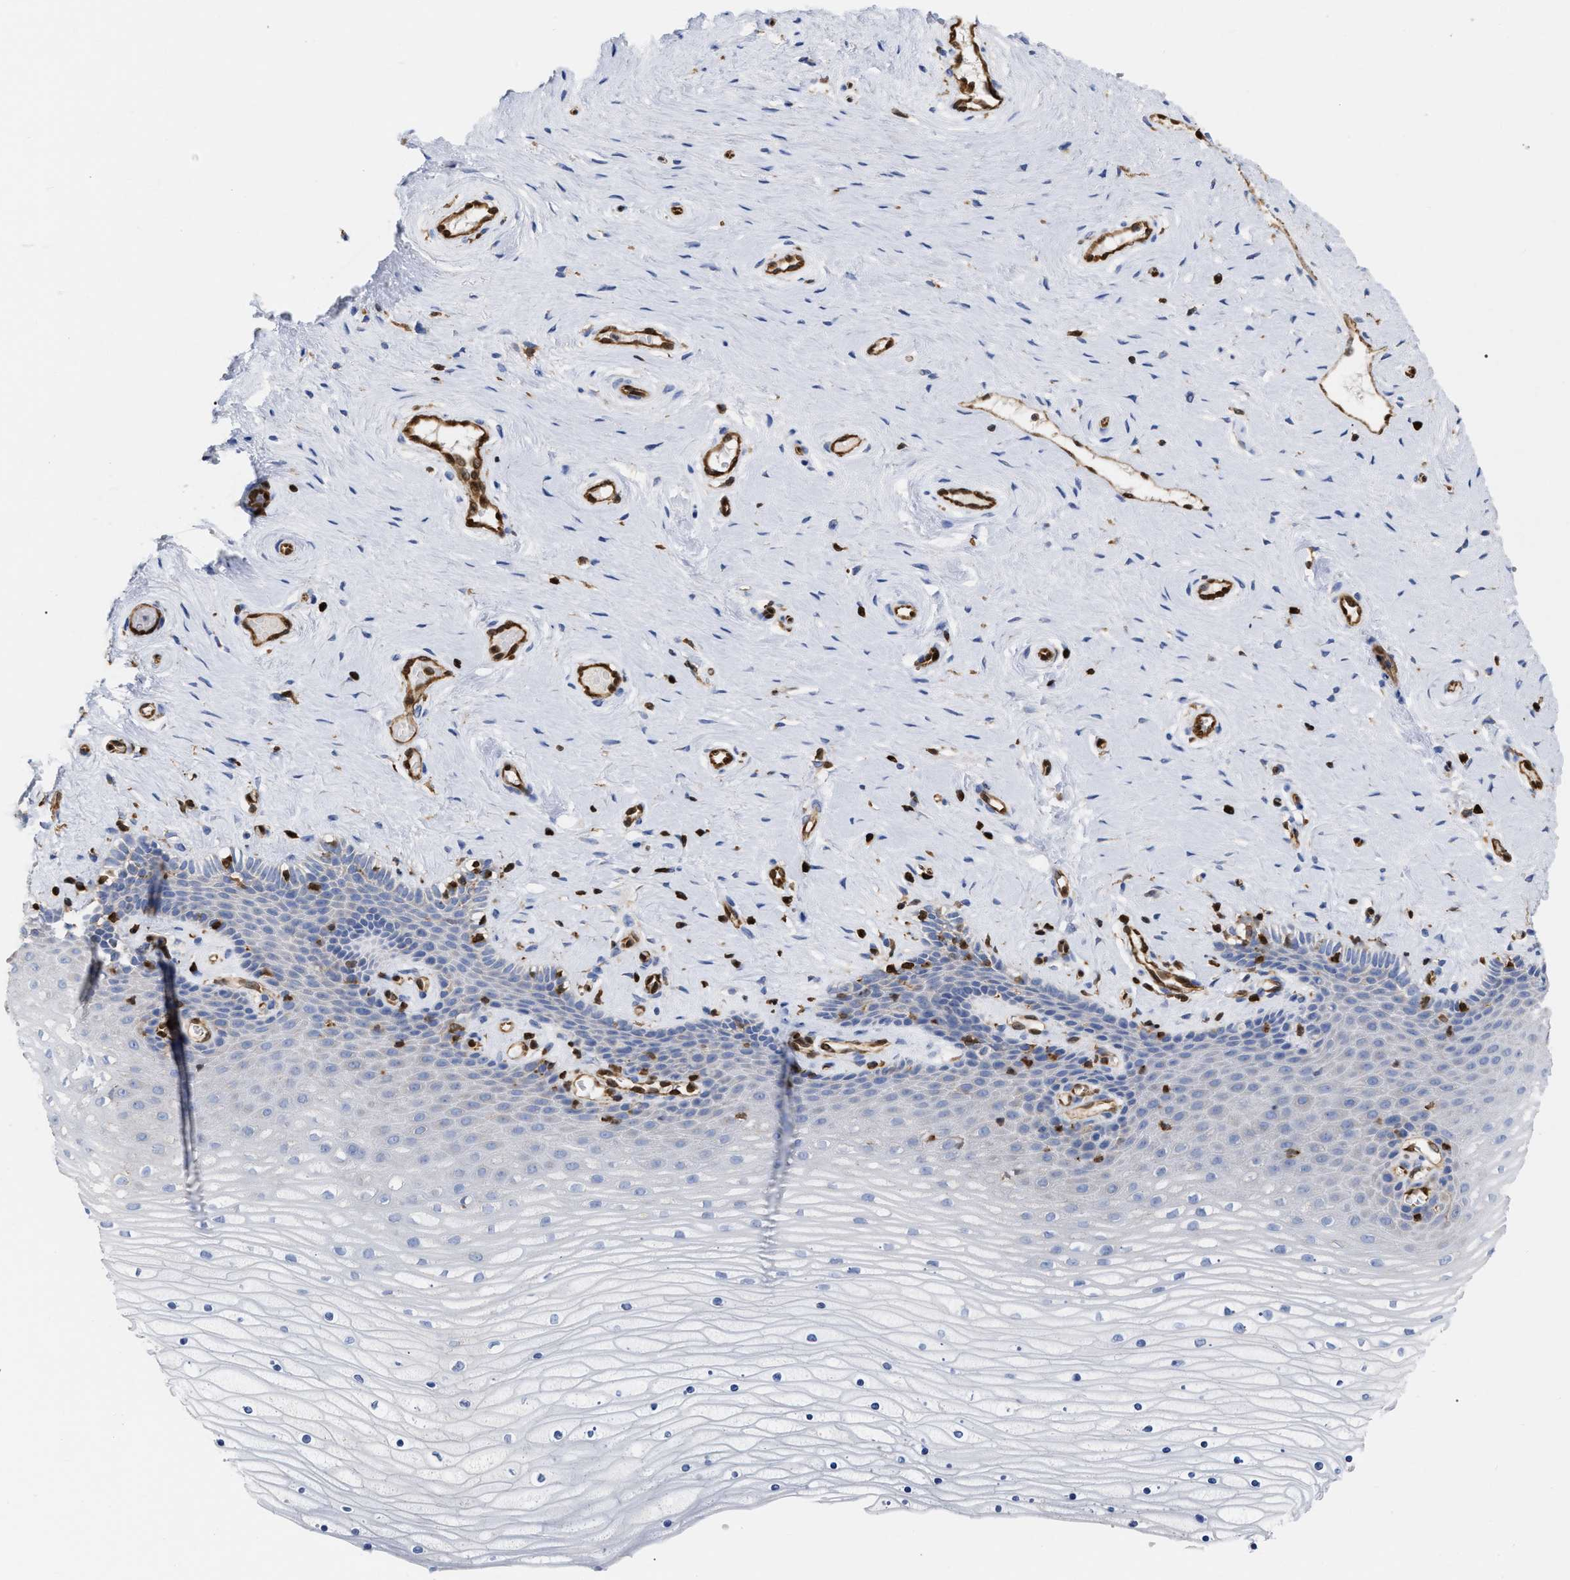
{"staining": {"intensity": "negative", "quantity": "none", "location": "none"}, "tissue": "cervix", "cell_type": "Squamous epithelial cells", "image_type": "normal", "snomed": [{"axis": "morphology", "description": "Normal tissue, NOS"}, {"axis": "topography", "description": "Cervix"}], "caption": "Photomicrograph shows no protein expression in squamous epithelial cells of normal cervix. (Brightfield microscopy of DAB immunohistochemistry at high magnification).", "gene": "GIMAP4", "patient": {"sex": "female", "age": 39}}